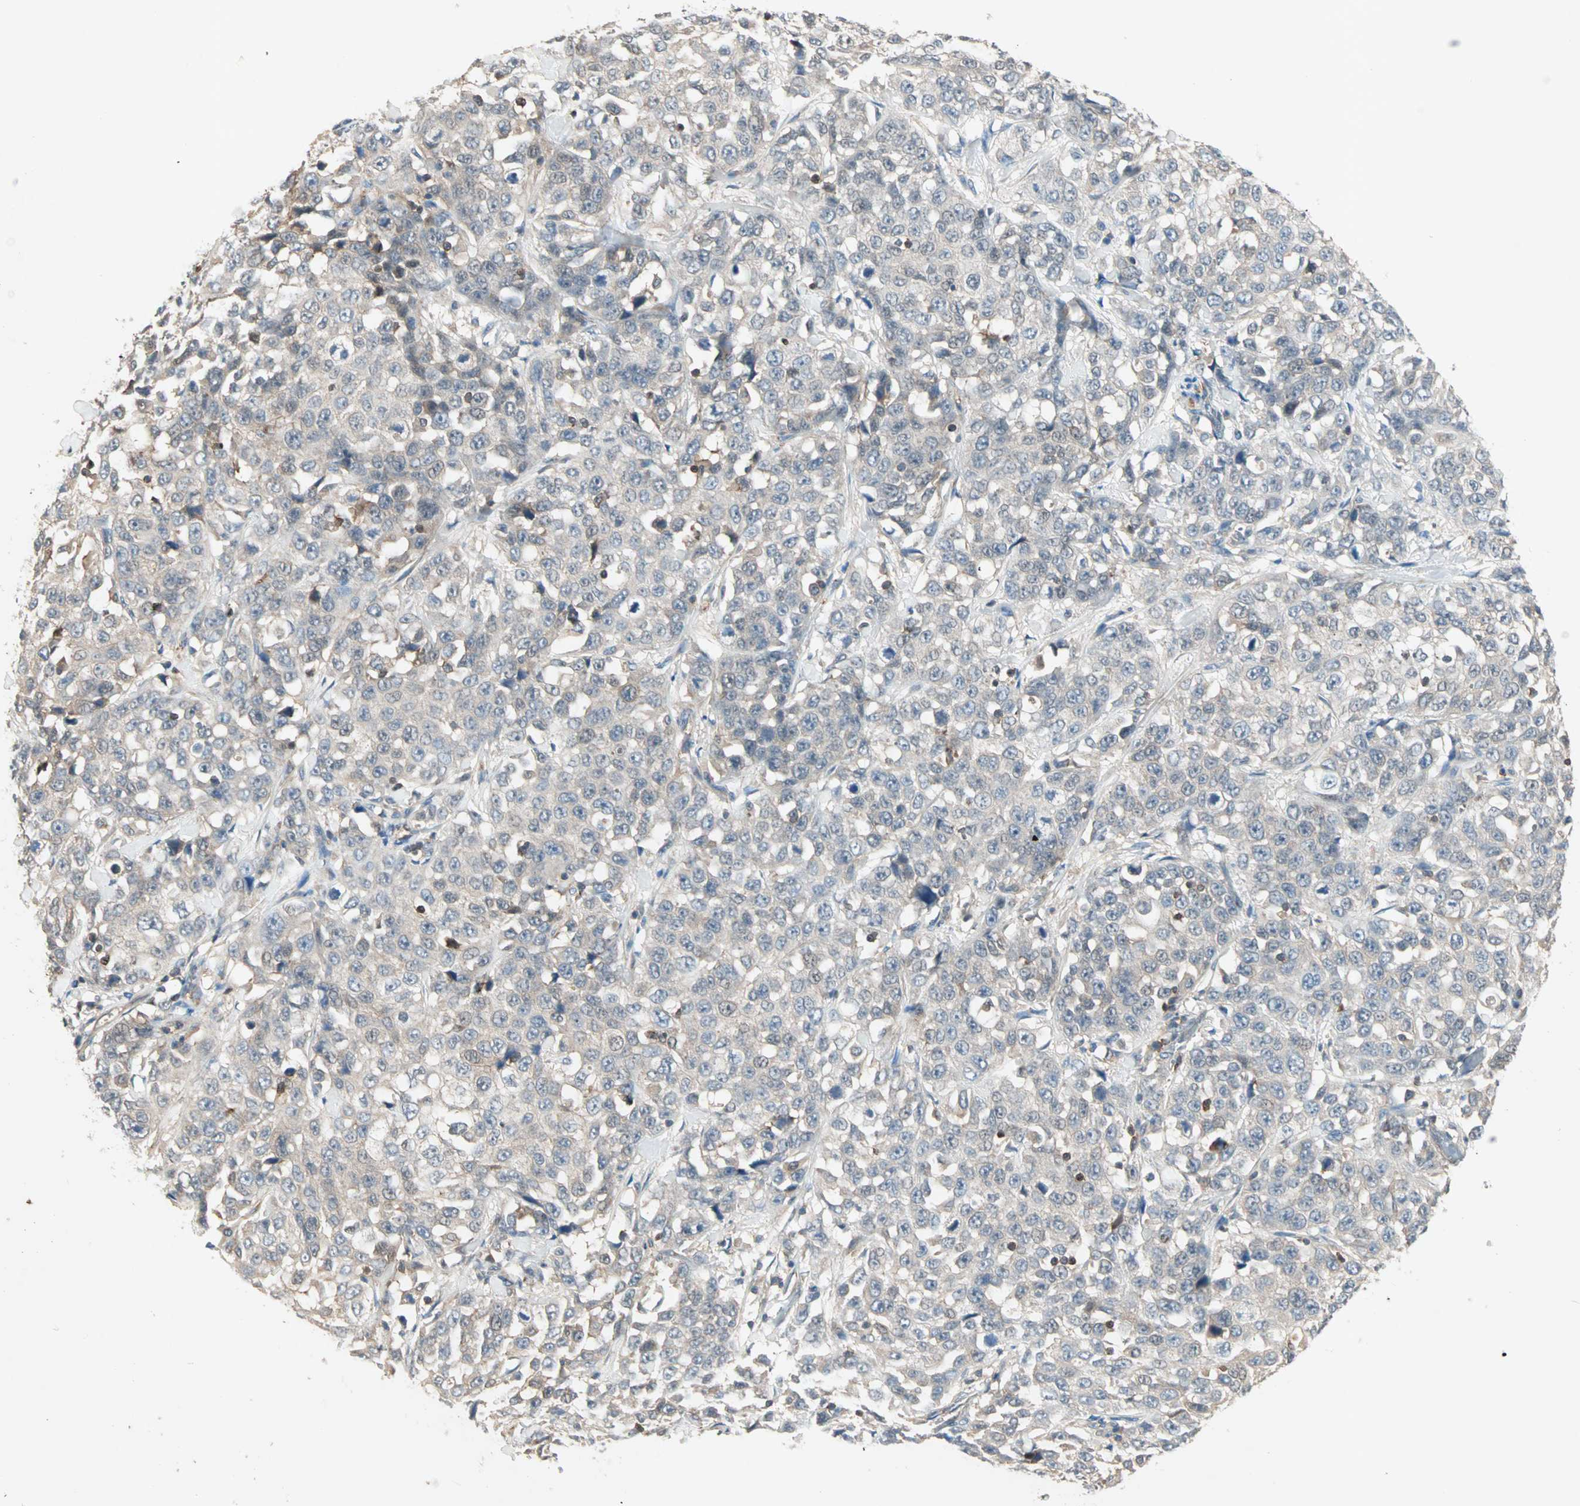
{"staining": {"intensity": "weak", "quantity": ">75%", "location": "cytoplasmic/membranous"}, "tissue": "stomach cancer", "cell_type": "Tumor cells", "image_type": "cancer", "snomed": [{"axis": "morphology", "description": "Normal tissue, NOS"}, {"axis": "morphology", "description": "Adenocarcinoma, NOS"}, {"axis": "topography", "description": "Stomach"}], "caption": "Protein expression by immunohistochemistry (IHC) shows weak cytoplasmic/membranous positivity in approximately >75% of tumor cells in adenocarcinoma (stomach).", "gene": "TEC", "patient": {"sex": "male", "age": 48}}